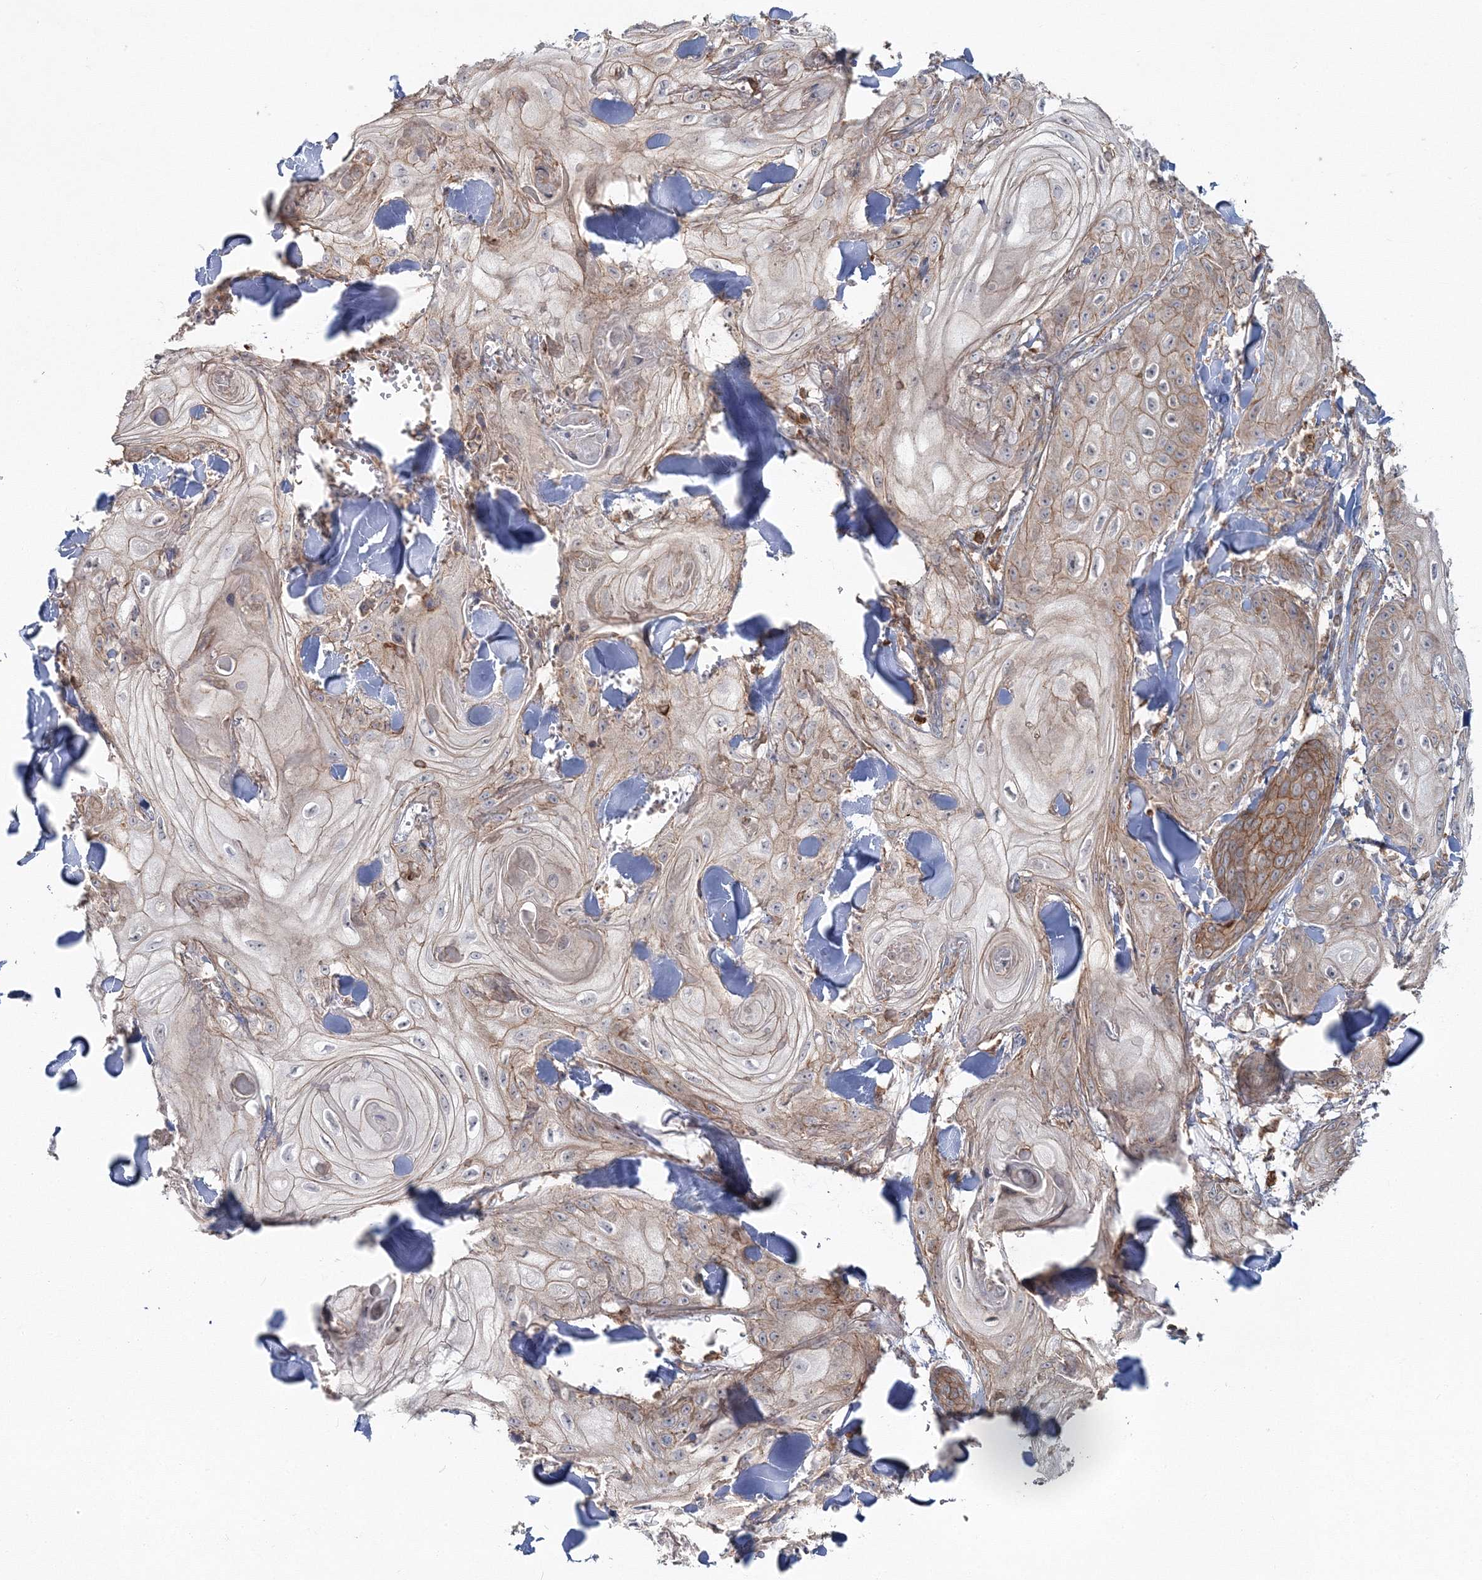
{"staining": {"intensity": "weak", "quantity": "<25%", "location": "cytoplasmic/membranous"}, "tissue": "skin cancer", "cell_type": "Tumor cells", "image_type": "cancer", "snomed": [{"axis": "morphology", "description": "Squamous cell carcinoma, NOS"}, {"axis": "topography", "description": "Skin"}], "caption": "This is an IHC histopathology image of squamous cell carcinoma (skin). There is no positivity in tumor cells.", "gene": "PCBD2", "patient": {"sex": "male", "age": 74}}